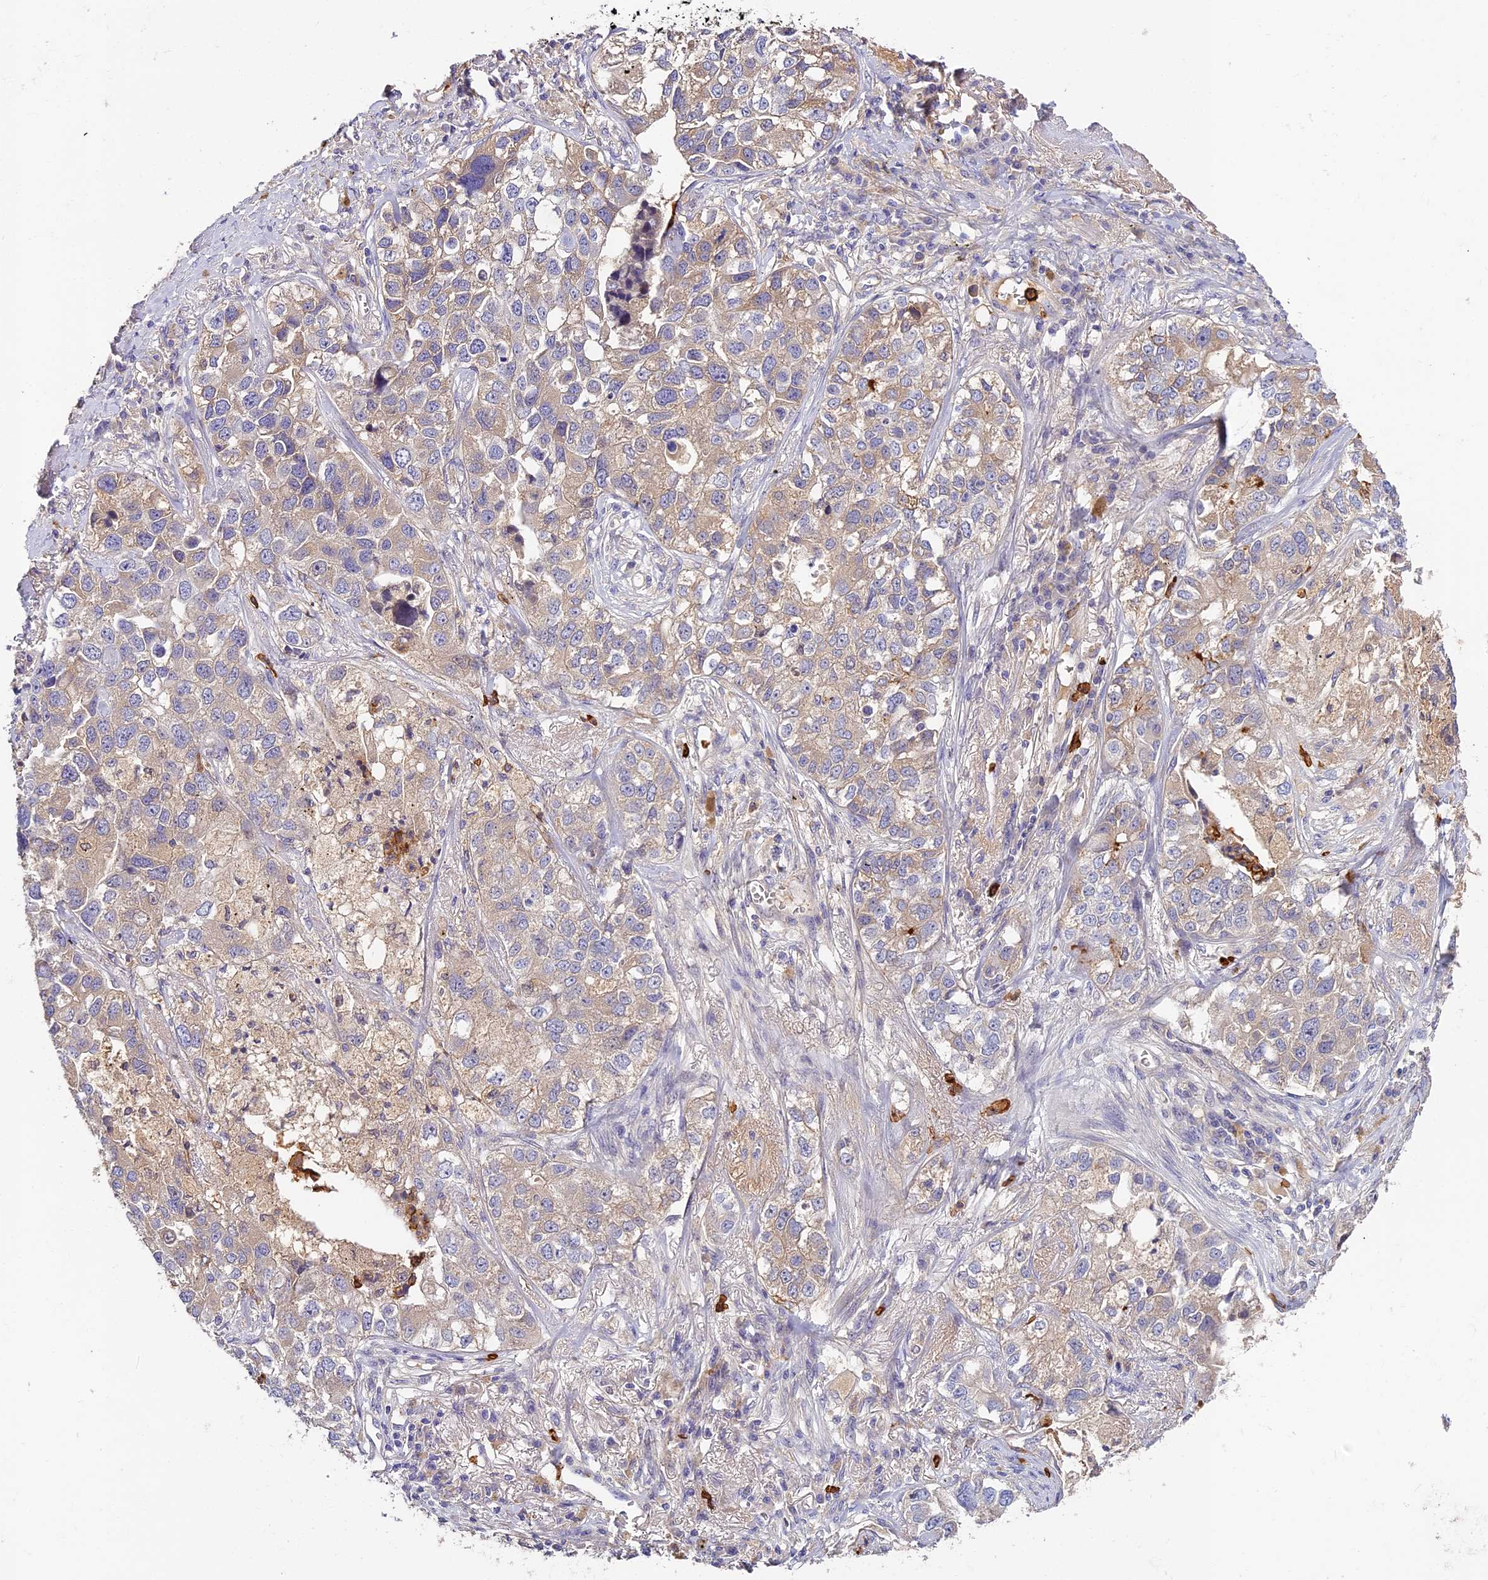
{"staining": {"intensity": "weak", "quantity": "<25%", "location": "cytoplasmic/membranous"}, "tissue": "lung cancer", "cell_type": "Tumor cells", "image_type": "cancer", "snomed": [{"axis": "morphology", "description": "Adenocarcinoma, NOS"}, {"axis": "topography", "description": "Lung"}], "caption": "The photomicrograph displays no staining of tumor cells in lung adenocarcinoma.", "gene": "ADGRD1", "patient": {"sex": "male", "age": 49}}